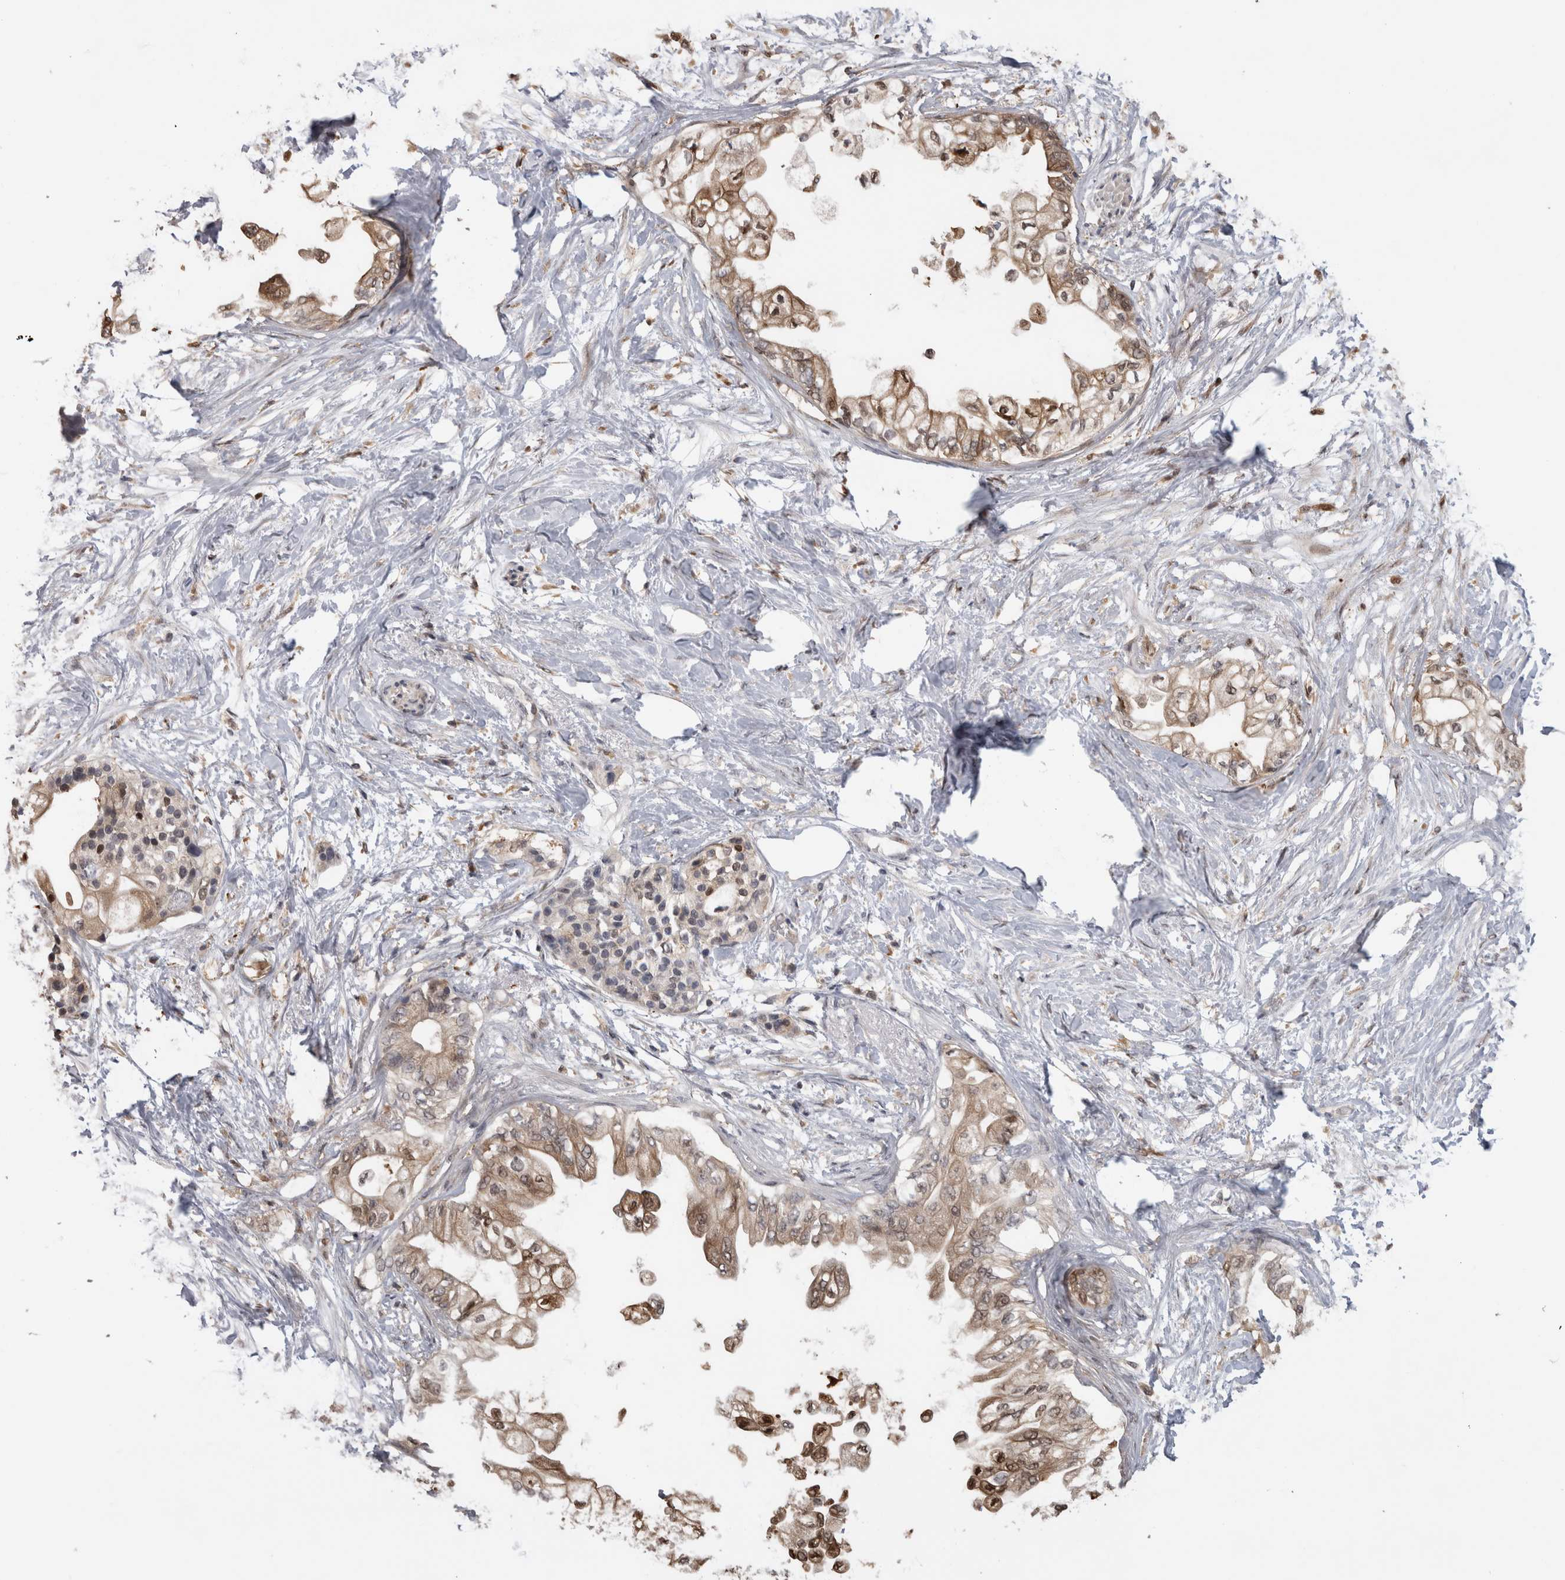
{"staining": {"intensity": "moderate", "quantity": ">75%", "location": "cytoplasmic/membranous,nuclear"}, "tissue": "pancreatic cancer", "cell_type": "Tumor cells", "image_type": "cancer", "snomed": [{"axis": "morphology", "description": "Normal tissue, NOS"}, {"axis": "morphology", "description": "Adenocarcinoma, NOS"}, {"axis": "topography", "description": "Pancreas"}, {"axis": "topography", "description": "Duodenum"}], "caption": "High-magnification brightfield microscopy of pancreatic cancer (adenocarcinoma) stained with DAB (3,3'-diaminobenzidine) (brown) and counterstained with hematoxylin (blue). tumor cells exhibit moderate cytoplasmic/membranous and nuclear positivity is identified in approximately>75% of cells. The protein of interest is shown in brown color, while the nuclei are stained blue.", "gene": "USH1G", "patient": {"sex": "female", "age": 60}}